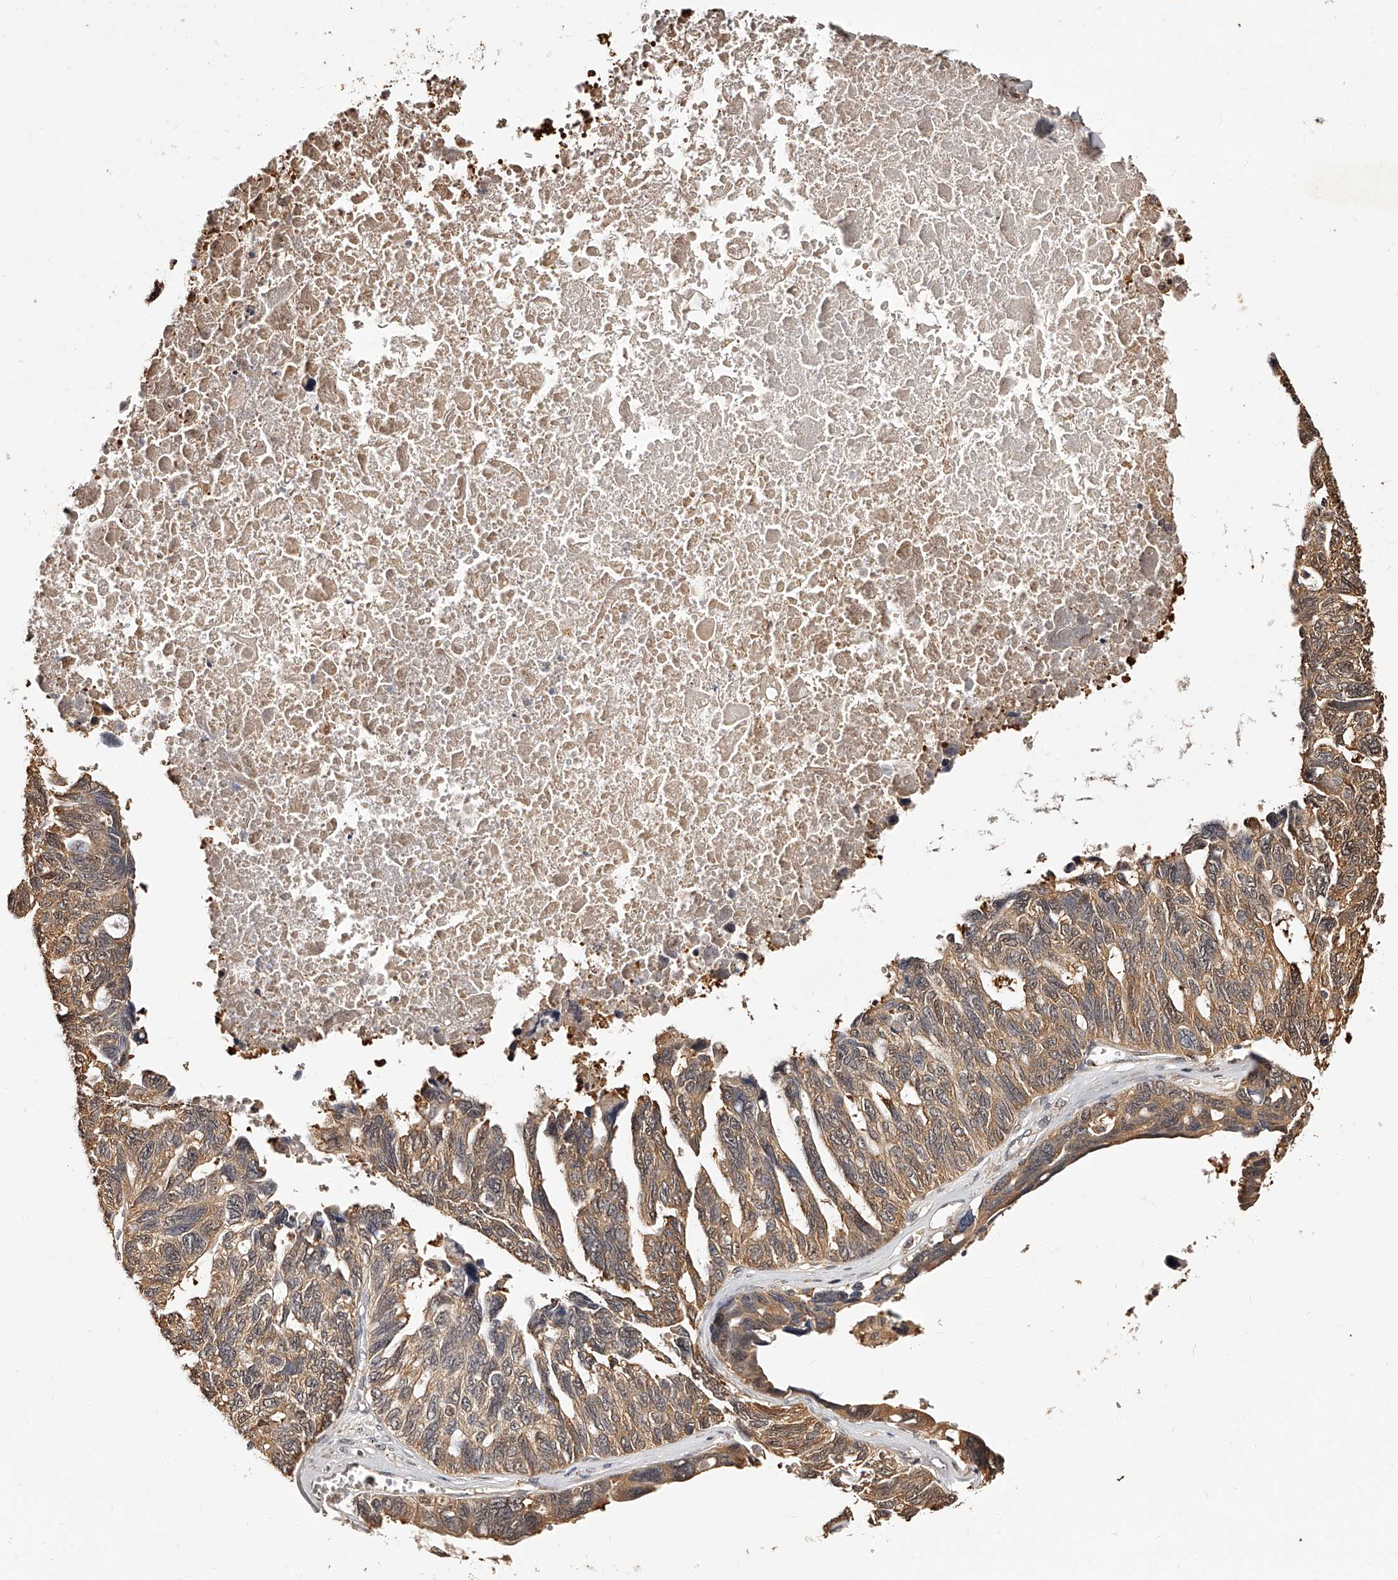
{"staining": {"intensity": "moderate", "quantity": ">75%", "location": "cytoplasmic/membranous"}, "tissue": "ovarian cancer", "cell_type": "Tumor cells", "image_type": "cancer", "snomed": [{"axis": "morphology", "description": "Cystadenocarcinoma, serous, NOS"}, {"axis": "topography", "description": "Ovary"}], "caption": "Immunohistochemistry micrograph of neoplastic tissue: ovarian serous cystadenocarcinoma stained using IHC reveals medium levels of moderate protein expression localized specifically in the cytoplasmic/membranous of tumor cells, appearing as a cytoplasmic/membranous brown color.", "gene": "ZNF582", "patient": {"sex": "female", "age": 79}}